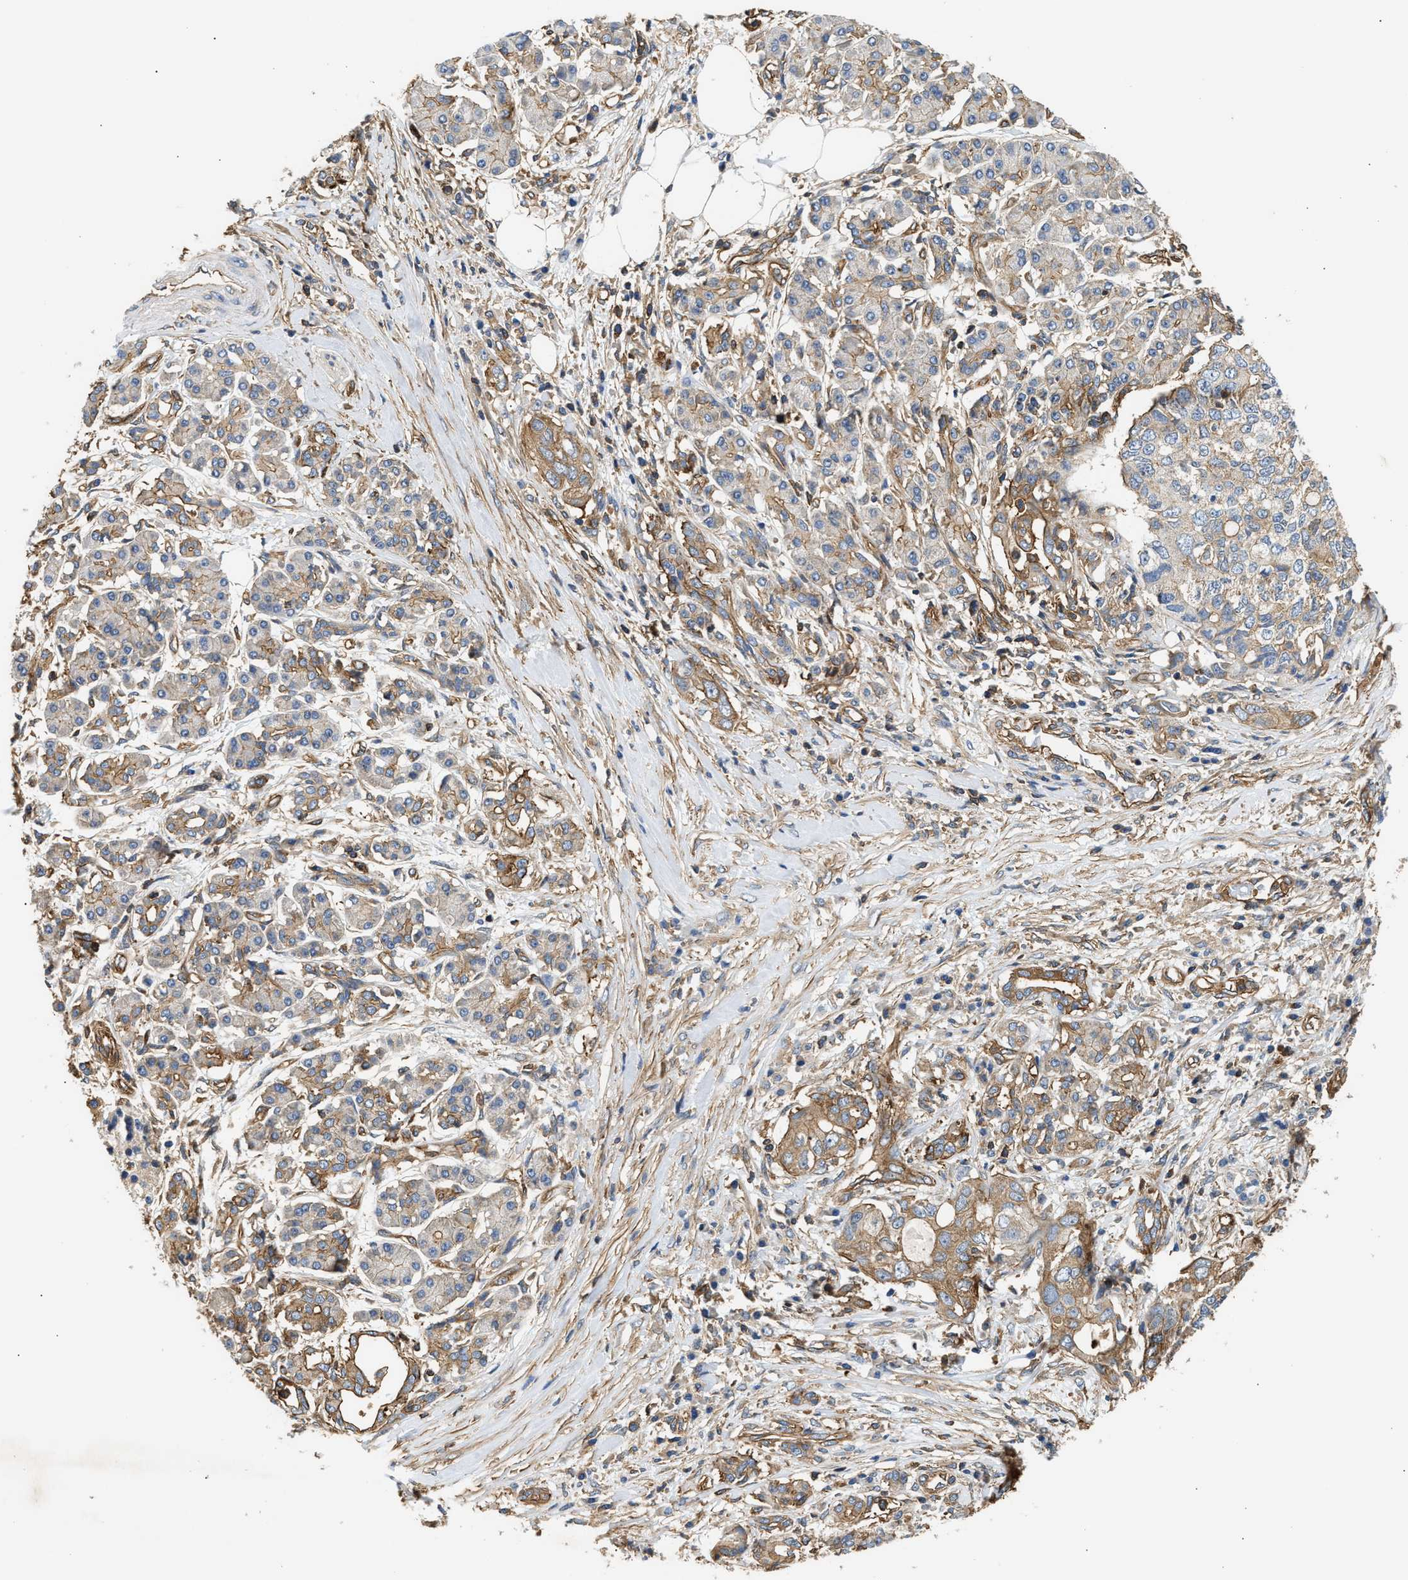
{"staining": {"intensity": "moderate", "quantity": "25%-75%", "location": "cytoplasmic/membranous"}, "tissue": "pancreatic cancer", "cell_type": "Tumor cells", "image_type": "cancer", "snomed": [{"axis": "morphology", "description": "Adenocarcinoma, NOS"}, {"axis": "topography", "description": "Pancreas"}], "caption": "A photomicrograph showing moderate cytoplasmic/membranous positivity in approximately 25%-75% of tumor cells in pancreatic cancer (adenocarcinoma), as visualized by brown immunohistochemical staining.", "gene": "SAMD9L", "patient": {"sex": "female", "age": 56}}